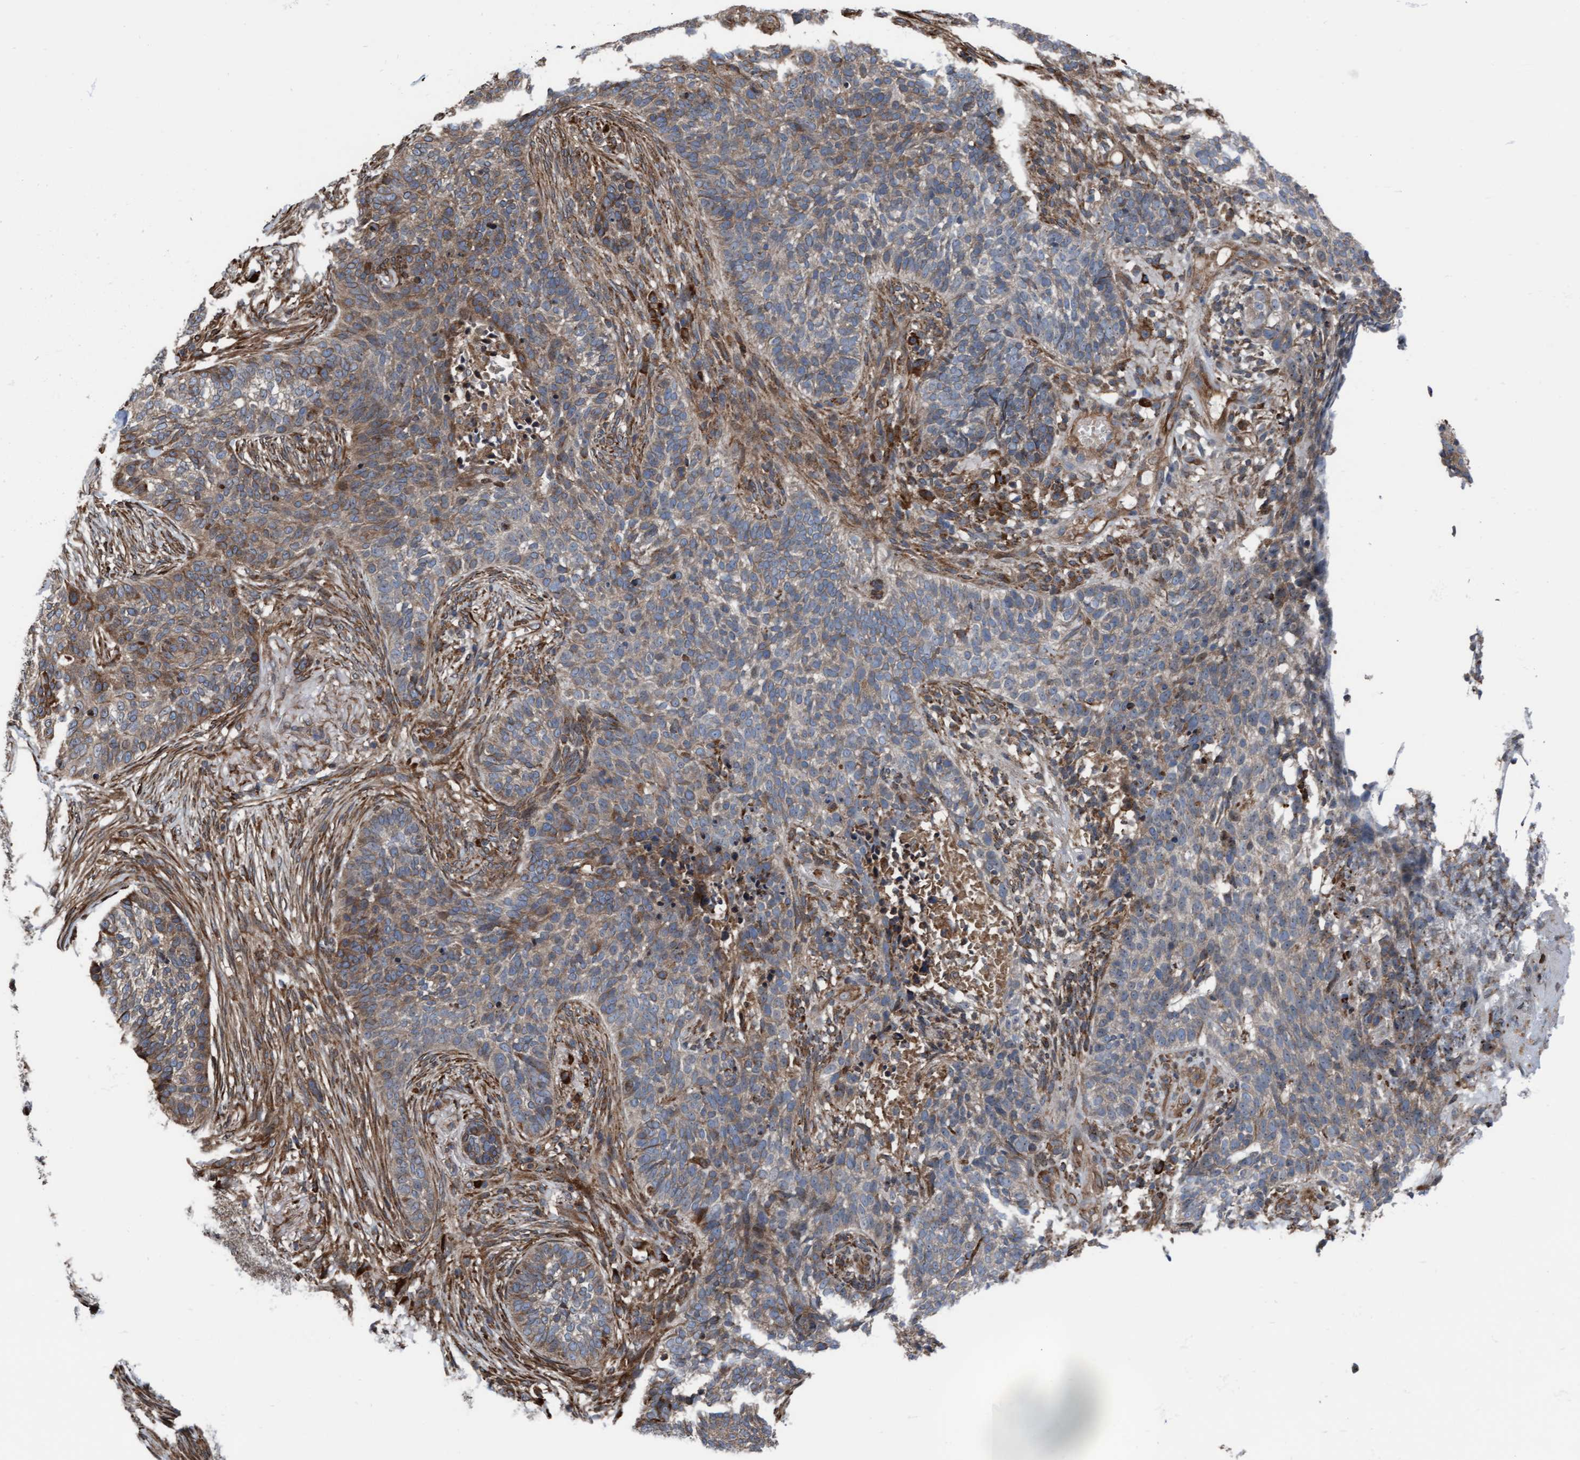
{"staining": {"intensity": "weak", "quantity": "25%-75%", "location": "cytoplasmic/membranous"}, "tissue": "skin cancer", "cell_type": "Tumor cells", "image_type": "cancer", "snomed": [{"axis": "morphology", "description": "Basal cell carcinoma"}, {"axis": "topography", "description": "Skin"}], "caption": "Tumor cells demonstrate low levels of weak cytoplasmic/membranous positivity in about 25%-75% of cells in human skin basal cell carcinoma.", "gene": "RAP1GAP2", "patient": {"sex": "male", "age": 85}}